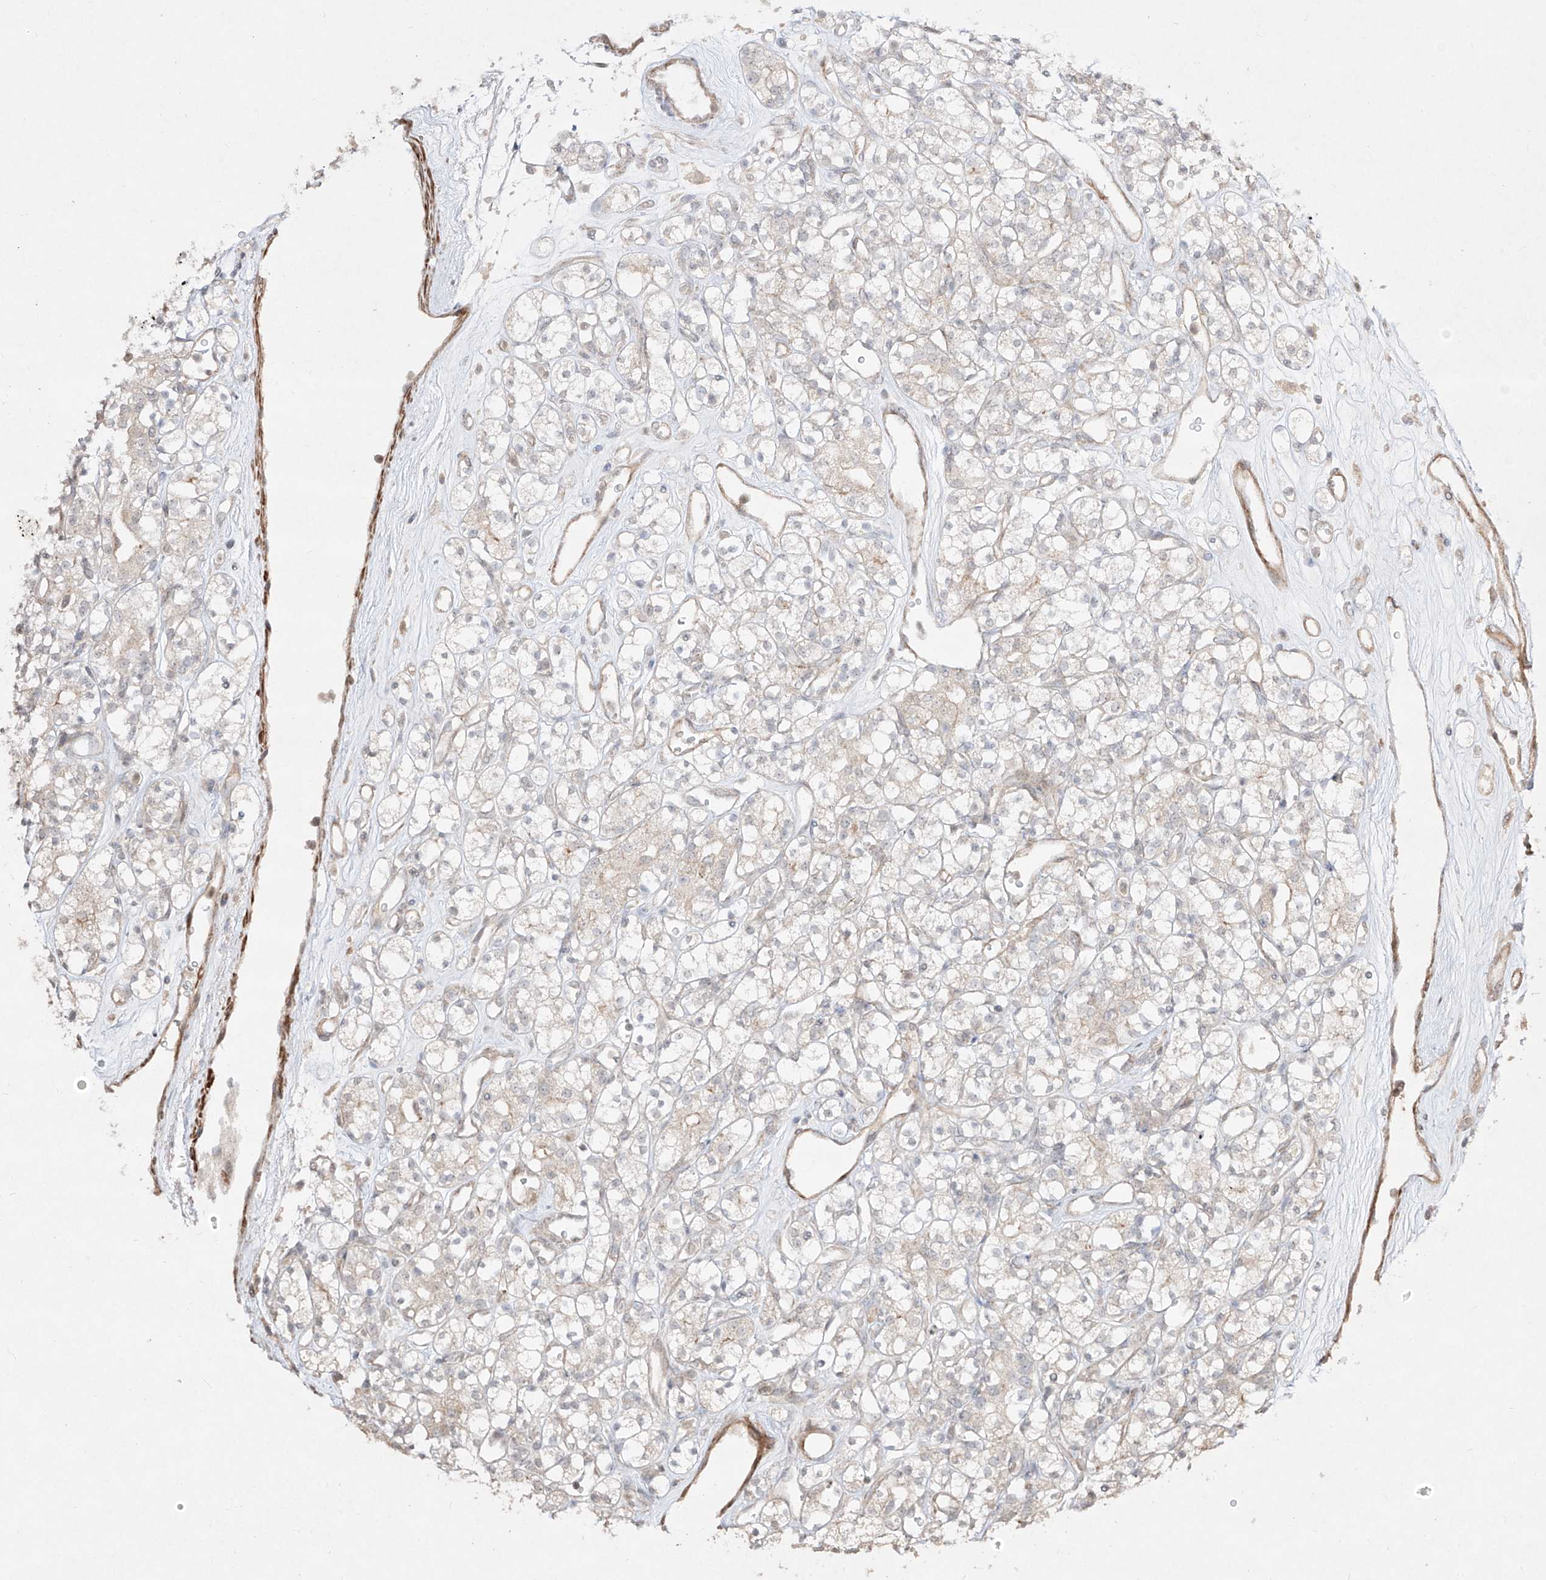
{"staining": {"intensity": "negative", "quantity": "none", "location": "none"}, "tissue": "renal cancer", "cell_type": "Tumor cells", "image_type": "cancer", "snomed": [{"axis": "morphology", "description": "Adenocarcinoma, NOS"}, {"axis": "topography", "description": "Kidney"}], "caption": "High power microscopy image of an immunohistochemistry (IHC) image of renal cancer, revealing no significant positivity in tumor cells.", "gene": "KDM1B", "patient": {"sex": "male", "age": 77}}